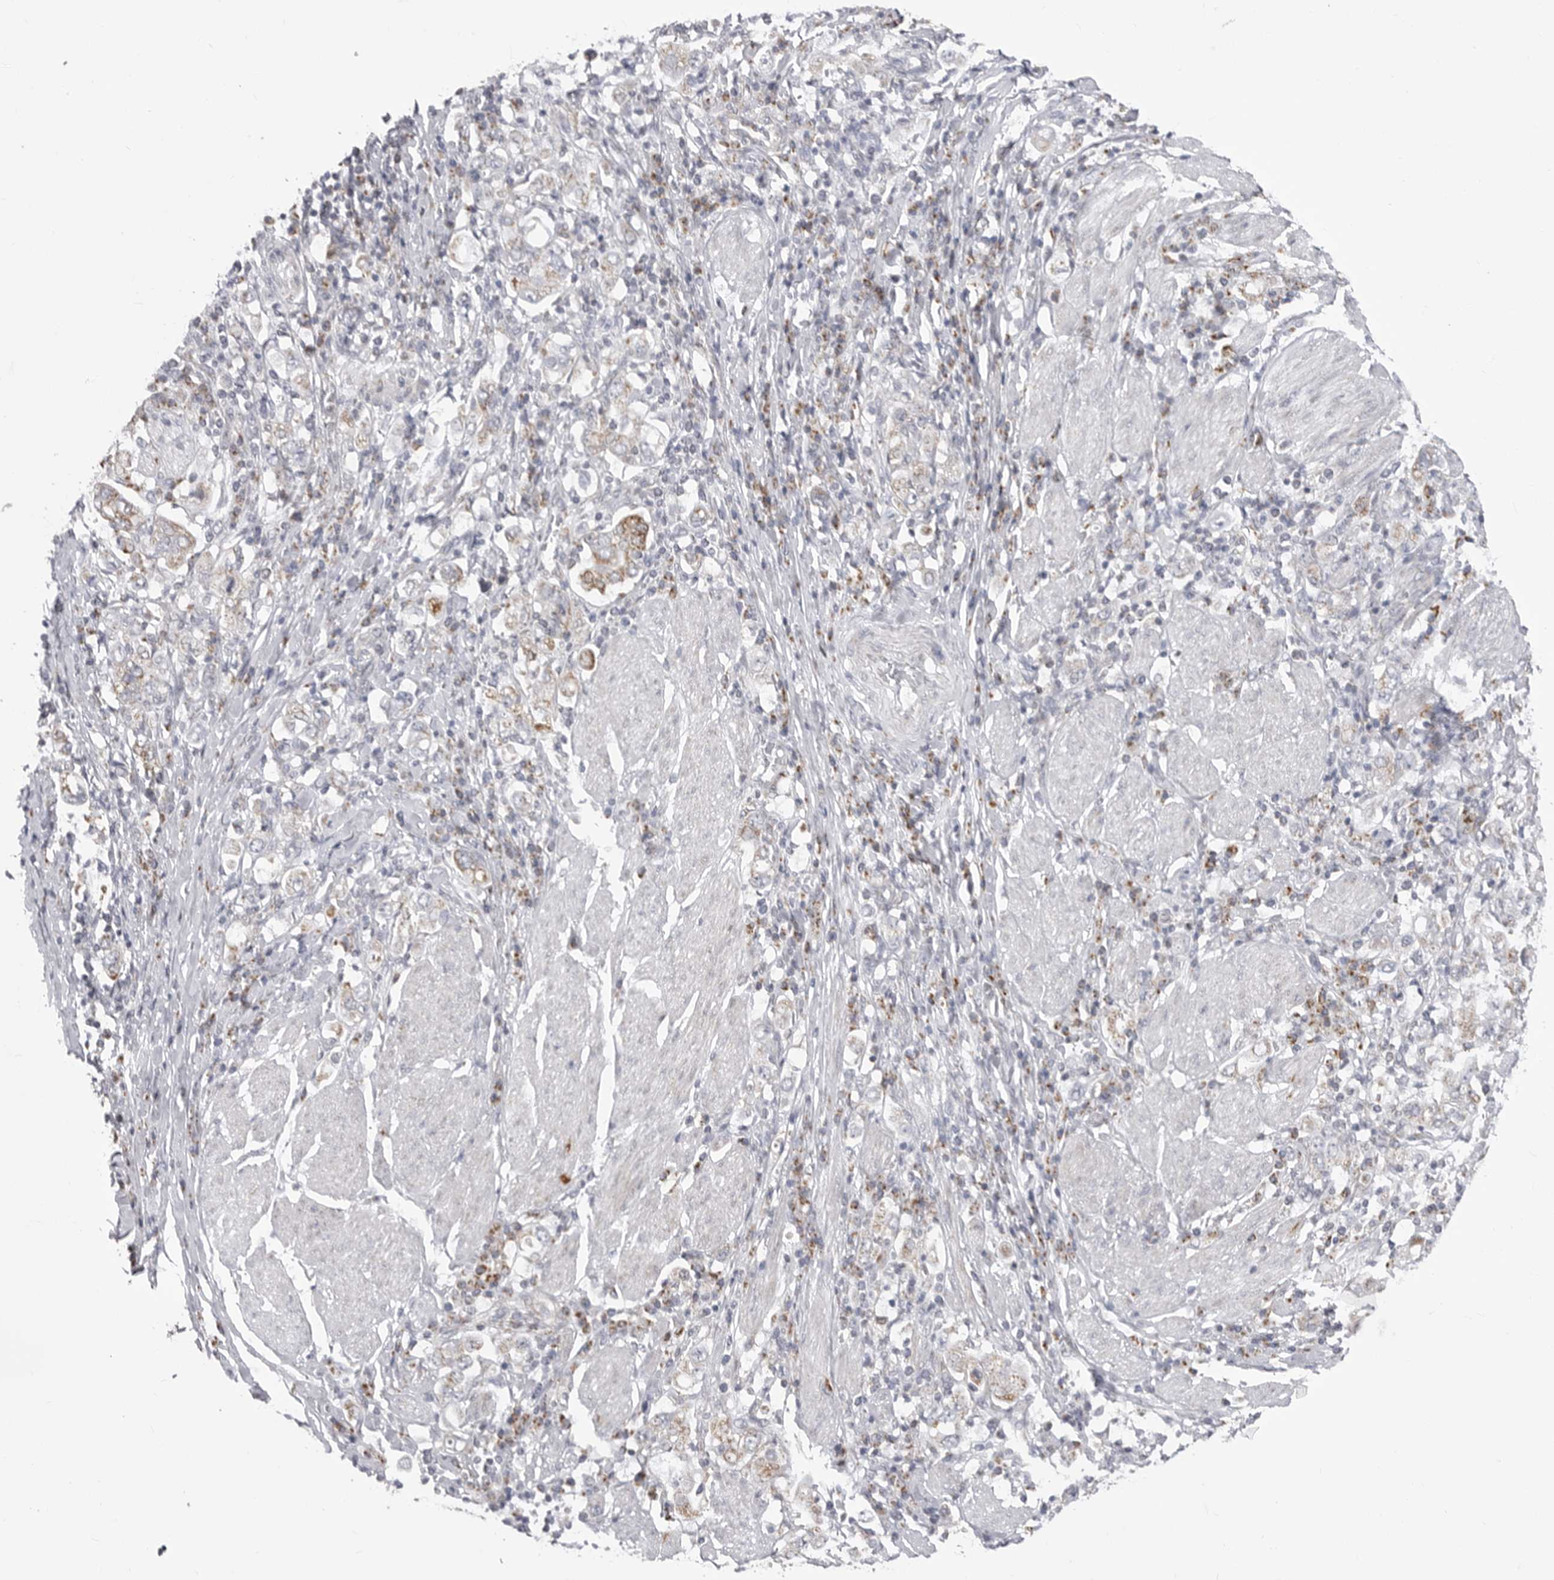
{"staining": {"intensity": "moderate", "quantity": "25%-75%", "location": "cytoplasmic/membranous"}, "tissue": "stomach cancer", "cell_type": "Tumor cells", "image_type": "cancer", "snomed": [{"axis": "morphology", "description": "Adenocarcinoma, NOS"}, {"axis": "topography", "description": "Stomach, upper"}], "caption": "Approximately 25%-75% of tumor cells in human stomach cancer (adenocarcinoma) display moderate cytoplasmic/membranous protein expression as visualized by brown immunohistochemical staining.", "gene": "FH", "patient": {"sex": "male", "age": 62}}